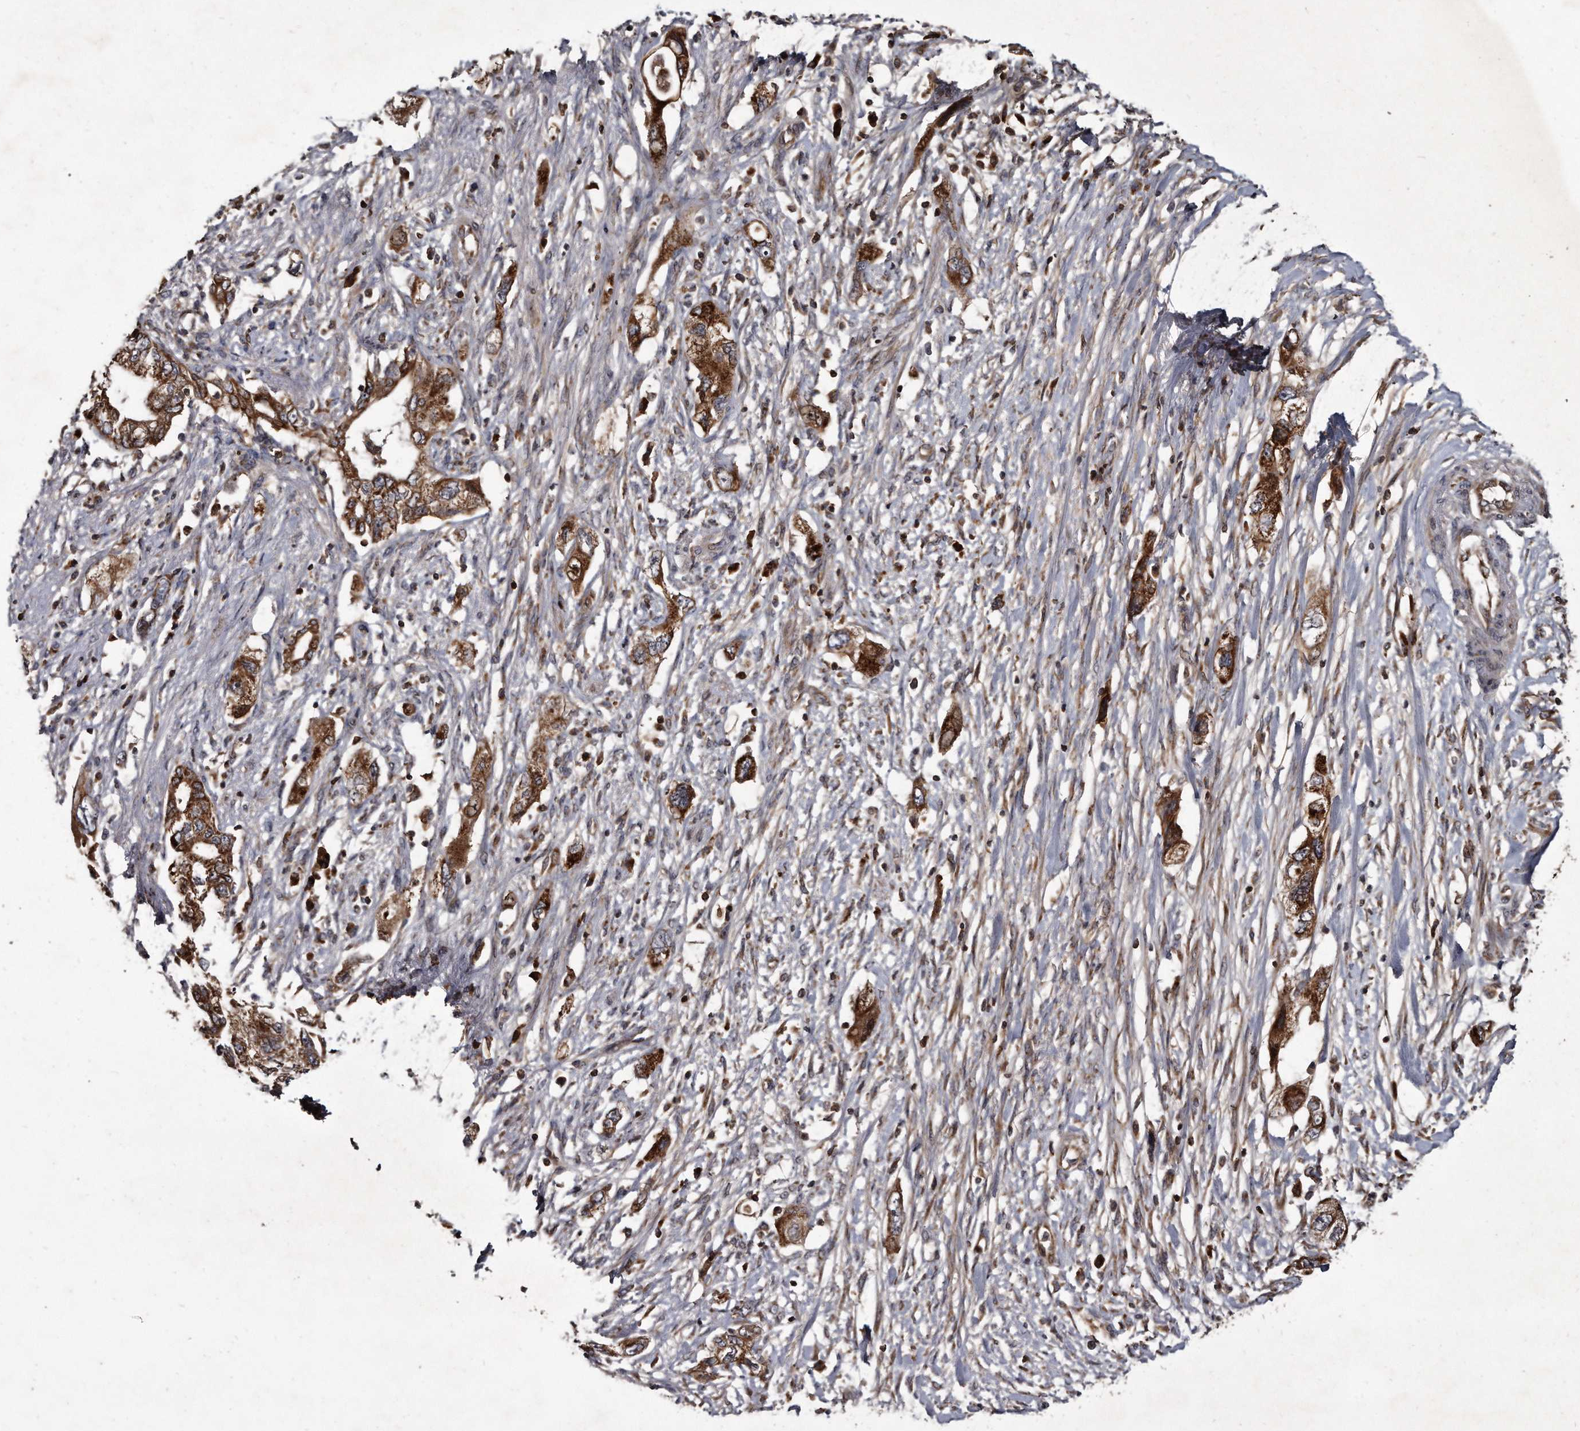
{"staining": {"intensity": "strong", "quantity": ">75%", "location": "cytoplasmic/membranous"}, "tissue": "pancreatic cancer", "cell_type": "Tumor cells", "image_type": "cancer", "snomed": [{"axis": "morphology", "description": "Adenocarcinoma, NOS"}, {"axis": "topography", "description": "Pancreas"}], "caption": "Protein expression analysis of pancreatic adenocarcinoma demonstrates strong cytoplasmic/membranous positivity in about >75% of tumor cells.", "gene": "FAM136A", "patient": {"sex": "female", "age": 73}}